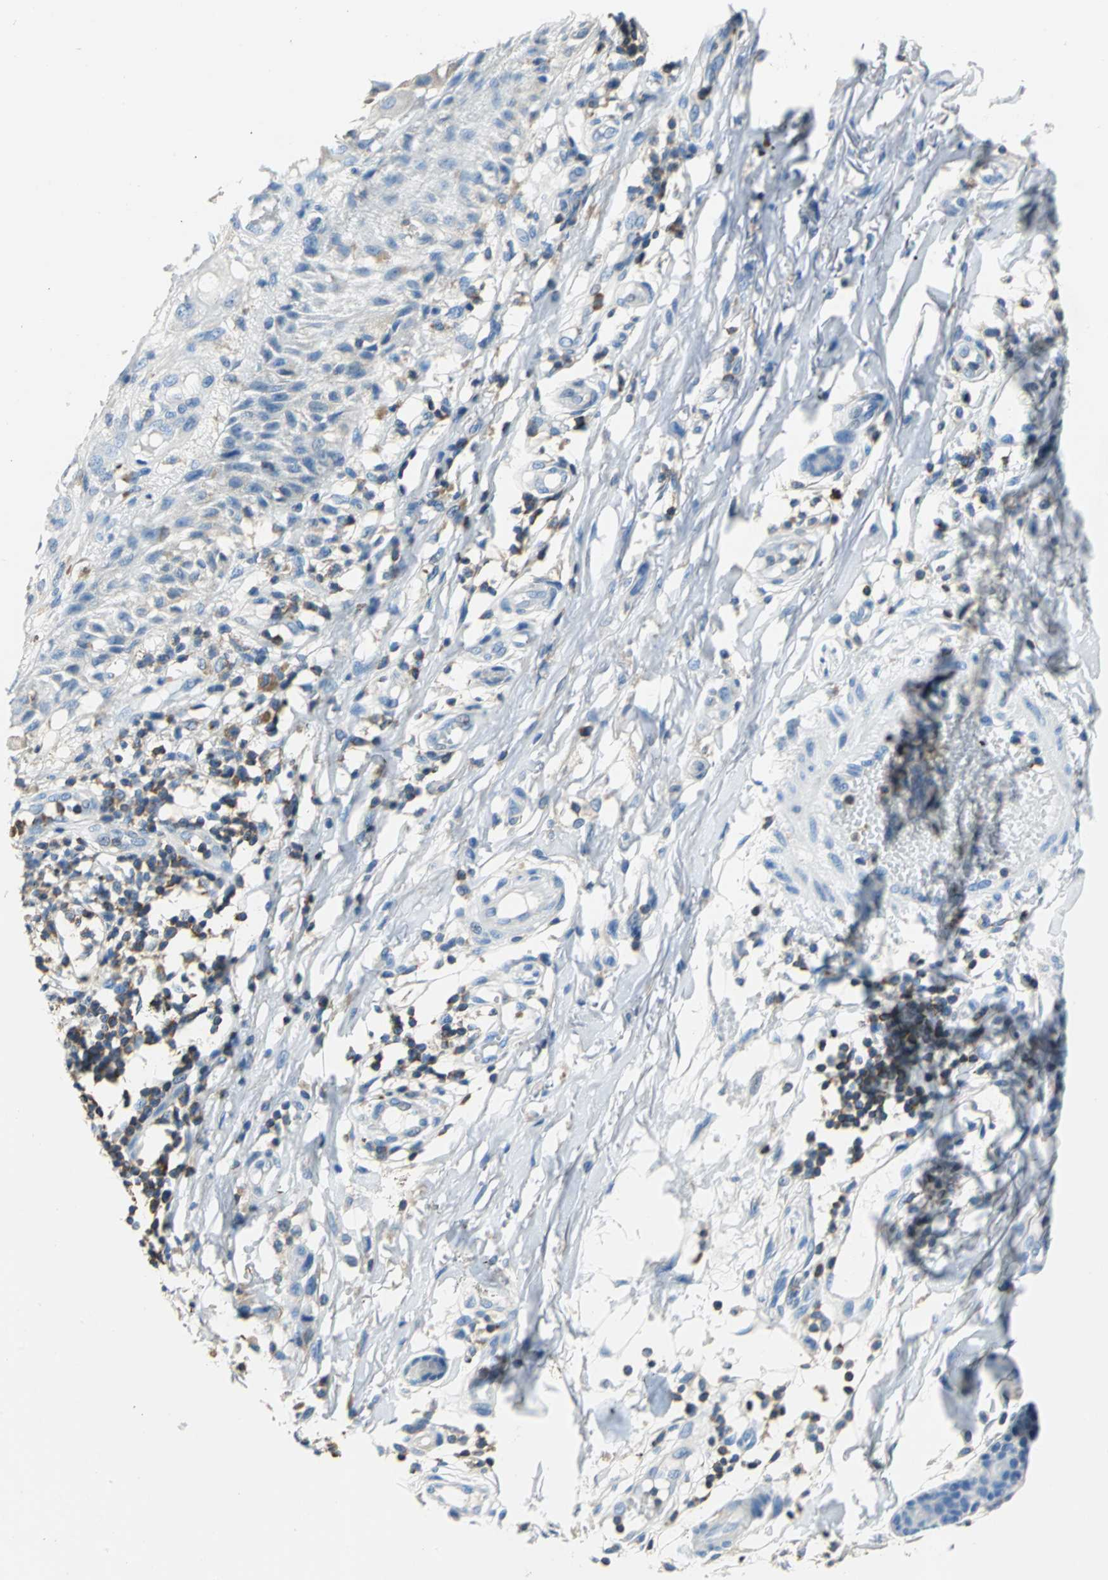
{"staining": {"intensity": "negative", "quantity": "none", "location": "none"}, "tissue": "melanoma", "cell_type": "Tumor cells", "image_type": "cancer", "snomed": [{"axis": "morphology", "description": "Malignant melanoma, NOS"}, {"axis": "topography", "description": "Skin"}], "caption": "Tumor cells show no significant staining in melanoma.", "gene": "SEPTIN6", "patient": {"sex": "female", "age": 81}}